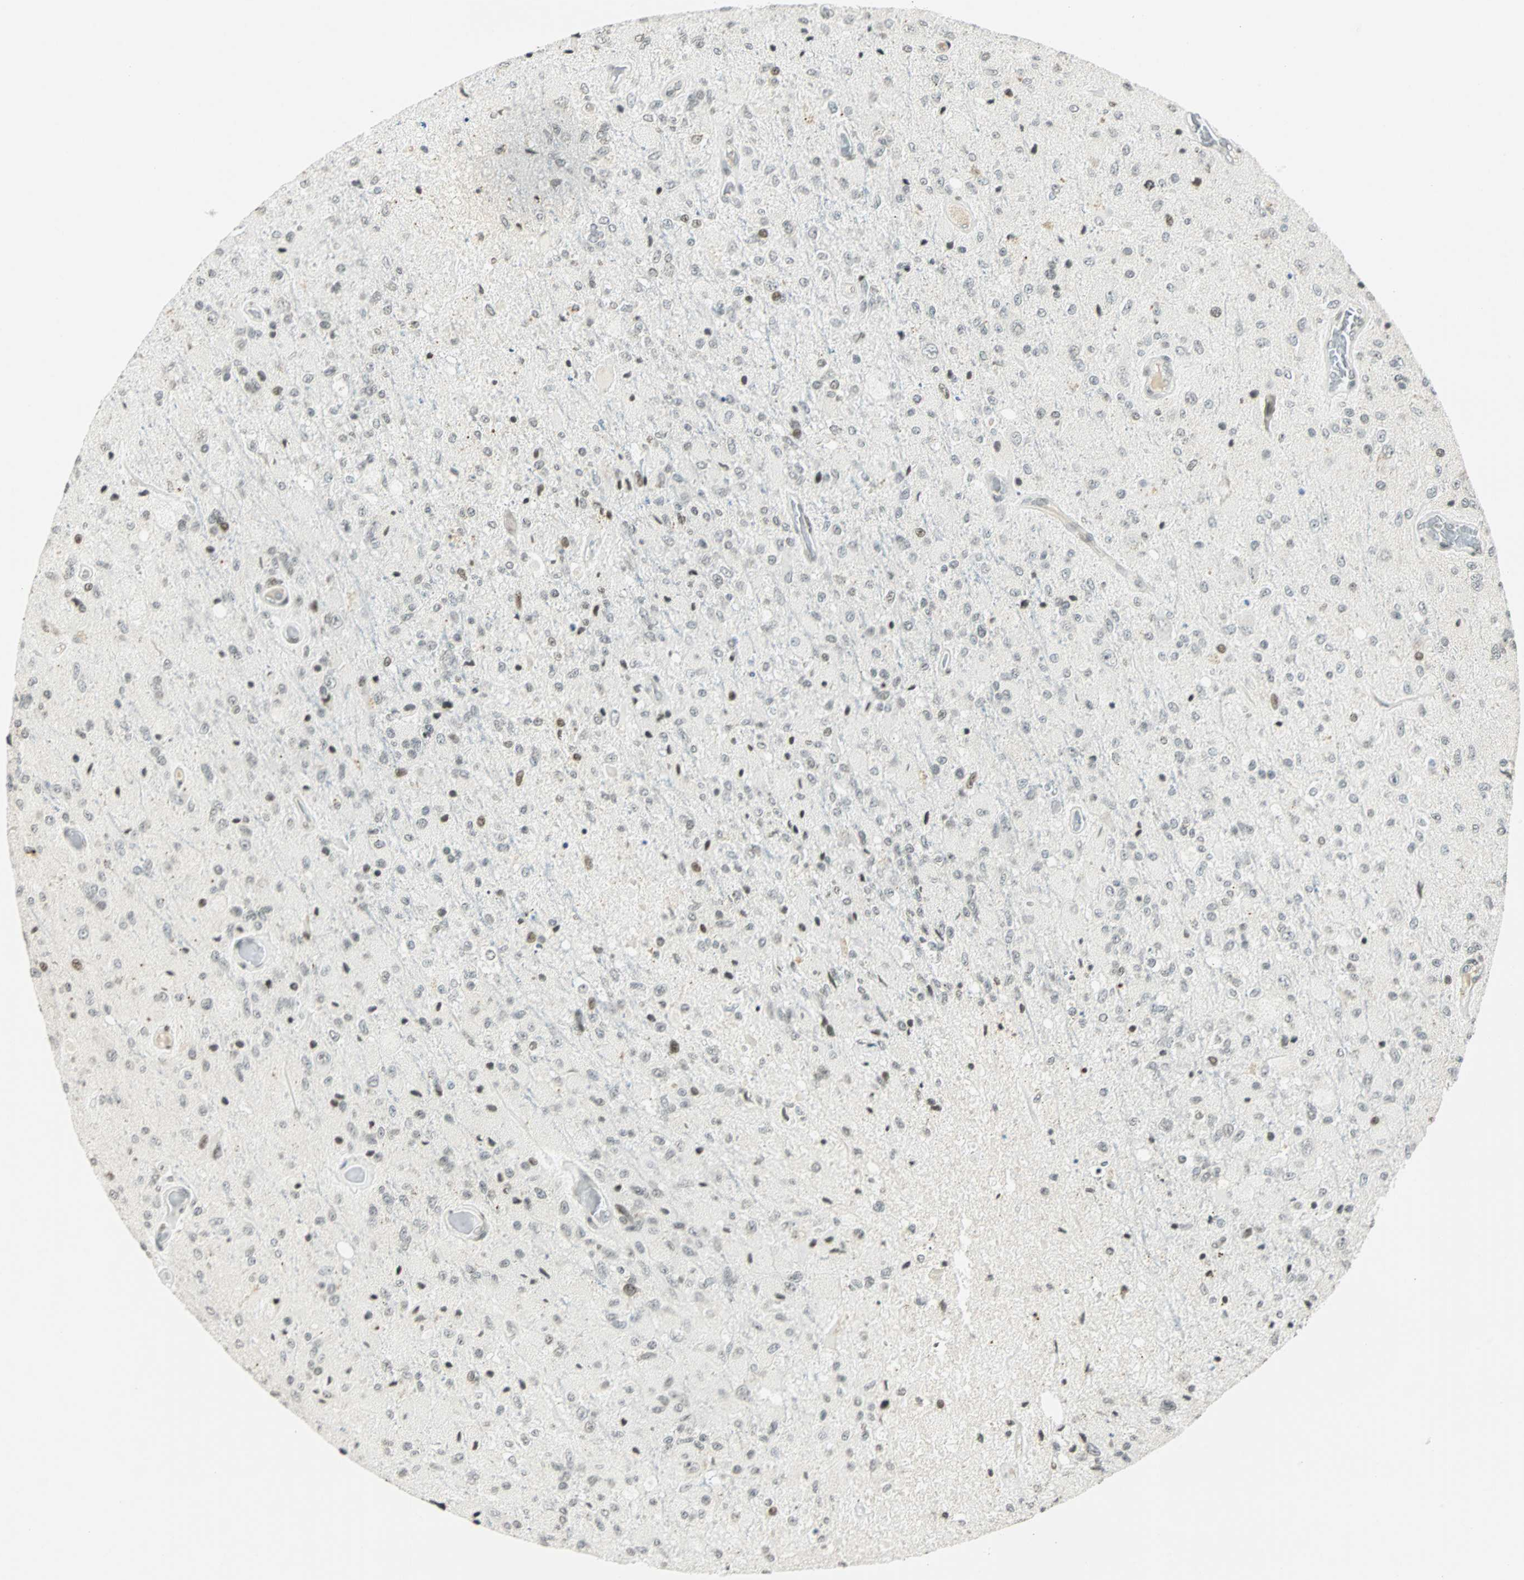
{"staining": {"intensity": "moderate", "quantity": "<25%", "location": "nuclear"}, "tissue": "glioma", "cell_type": "Tumor cells", "image_type": "cancer", "snomed": [{"axis": "morphology", "description": "Normal tissue, NOS"}, {"axis": "morphology", "description": "Glioma, malignant, High grade"}, {"axis": "topography", "description": "Cerebral cortex"}], "caption": "Approximately <25% of tumor cells in high-grade glioma (malignant) display moderate nuclear protein positivity as visualized by brown immunohistochemical staining.", "gene": "SMAD3", "patient": {"sex": "male", "age": 77}}